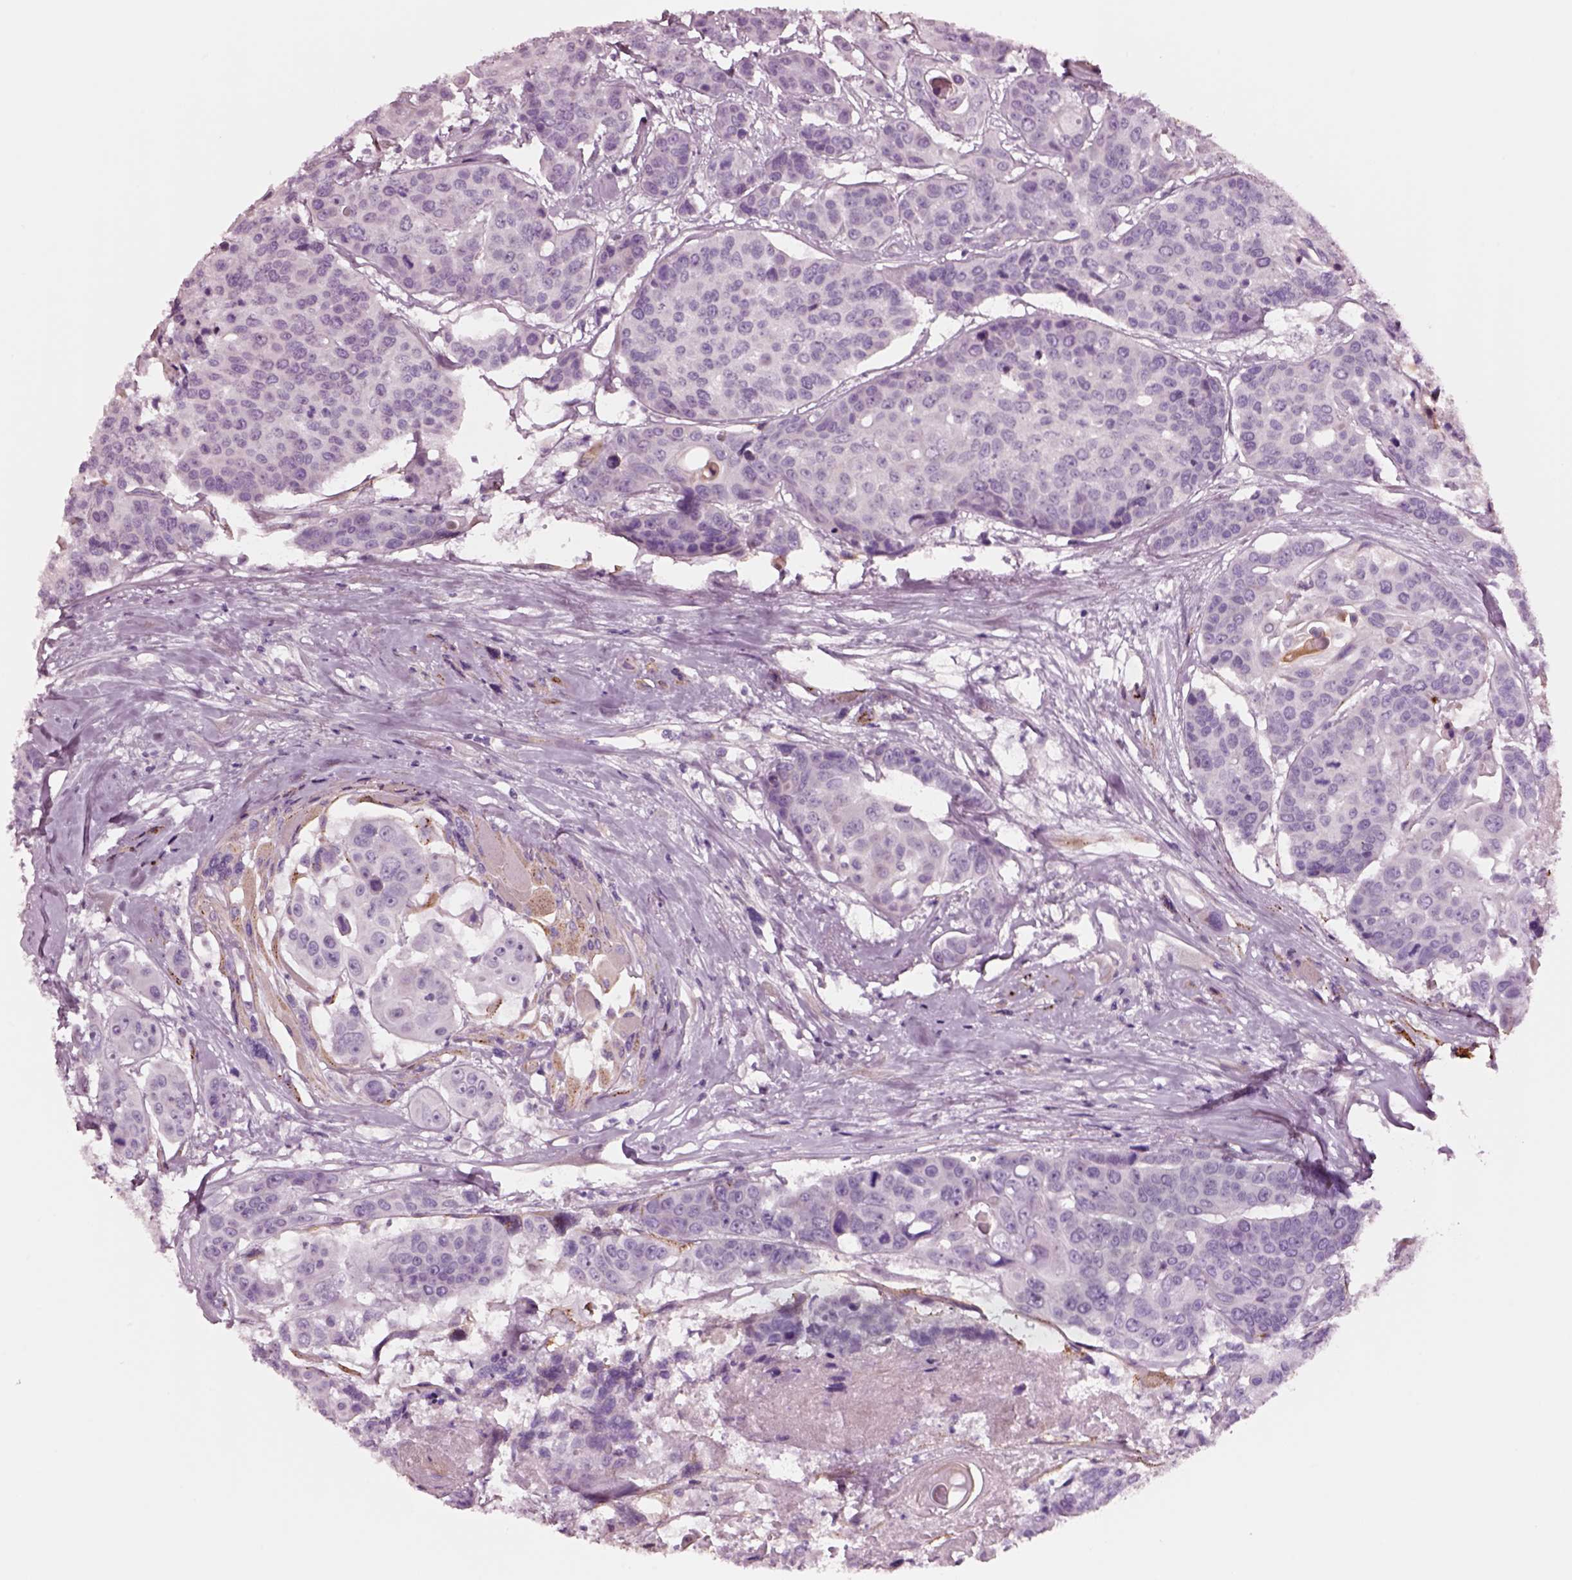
{"staining": {"intensity": "negative", "quantity": "none", "location": "none"}, "tissue": "head and neck cancer", "cell_type": "Tumor cells", "image_type": "cancer", "snomed": [{"axis": "morphology", "description": "Squamous cell carcinoma, NOS"}, {"axis": "topography", "description": "Oral tissue"}, {"axis": "topography", "description": "Head-Neck"}], "caption": "Protein analysis of head and neck cancer shows no significant expression in tumor cells.", "gene": "NMRK2", "patient": {"sex": "male", "age": 56}}